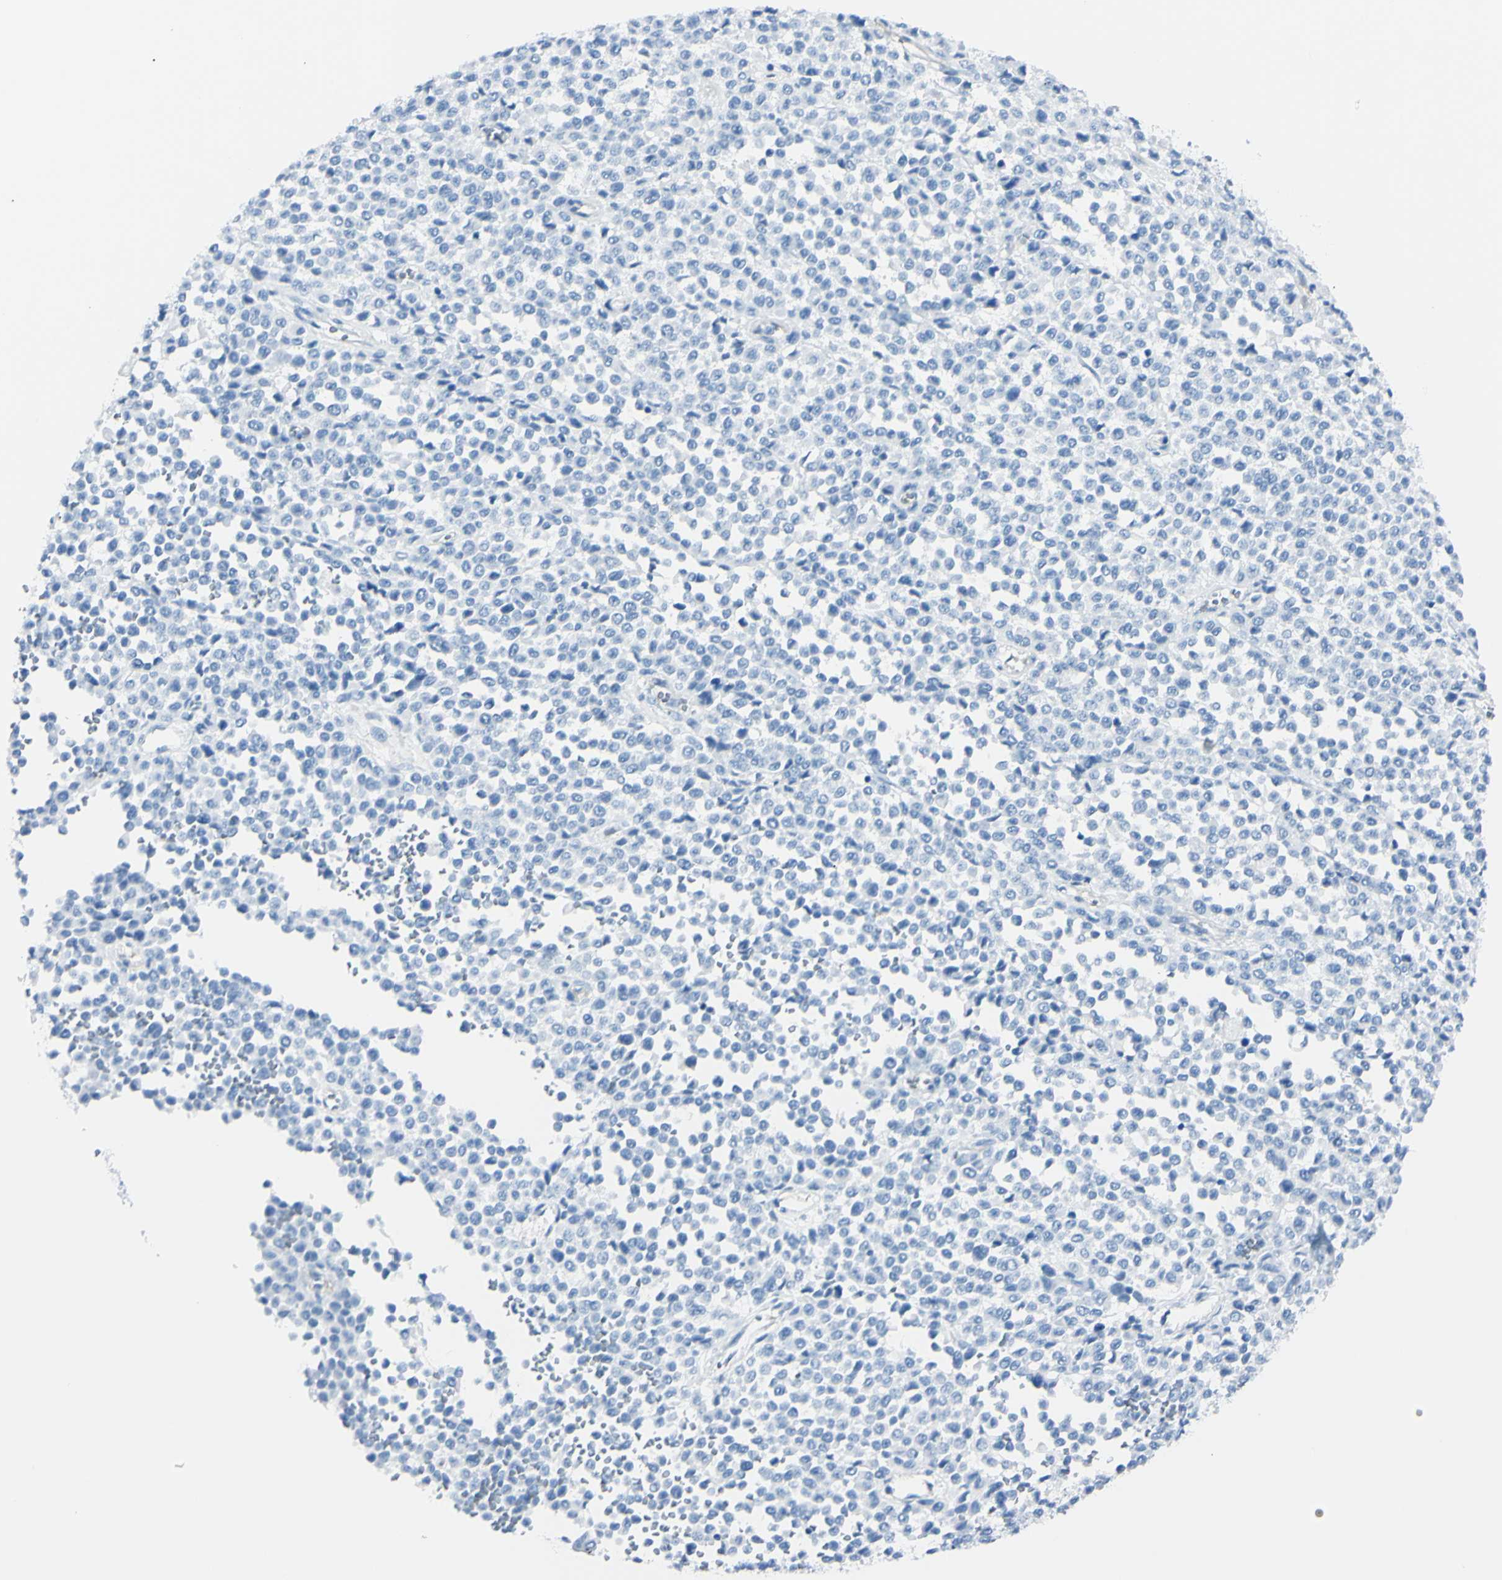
{"staining": {"intensity": "negative", "quantity": "none", "location": "none"}, "tissue": "melanoma", "cell_type": "Tumor cells", "image_type": "cancer", "snomed": [{"axis": "morphology", "description": "Malignant melanoma, Metastatic site"}, {"axis": "topography", "description": "Pancreas"}], "caption": "Human malignant melanoma (metastatic site) stained for a protein using immunohistochemistry displays no staining in tumor cells.", "gene": "FOLH1", "patient": {"sex": "female", "age": 30}}